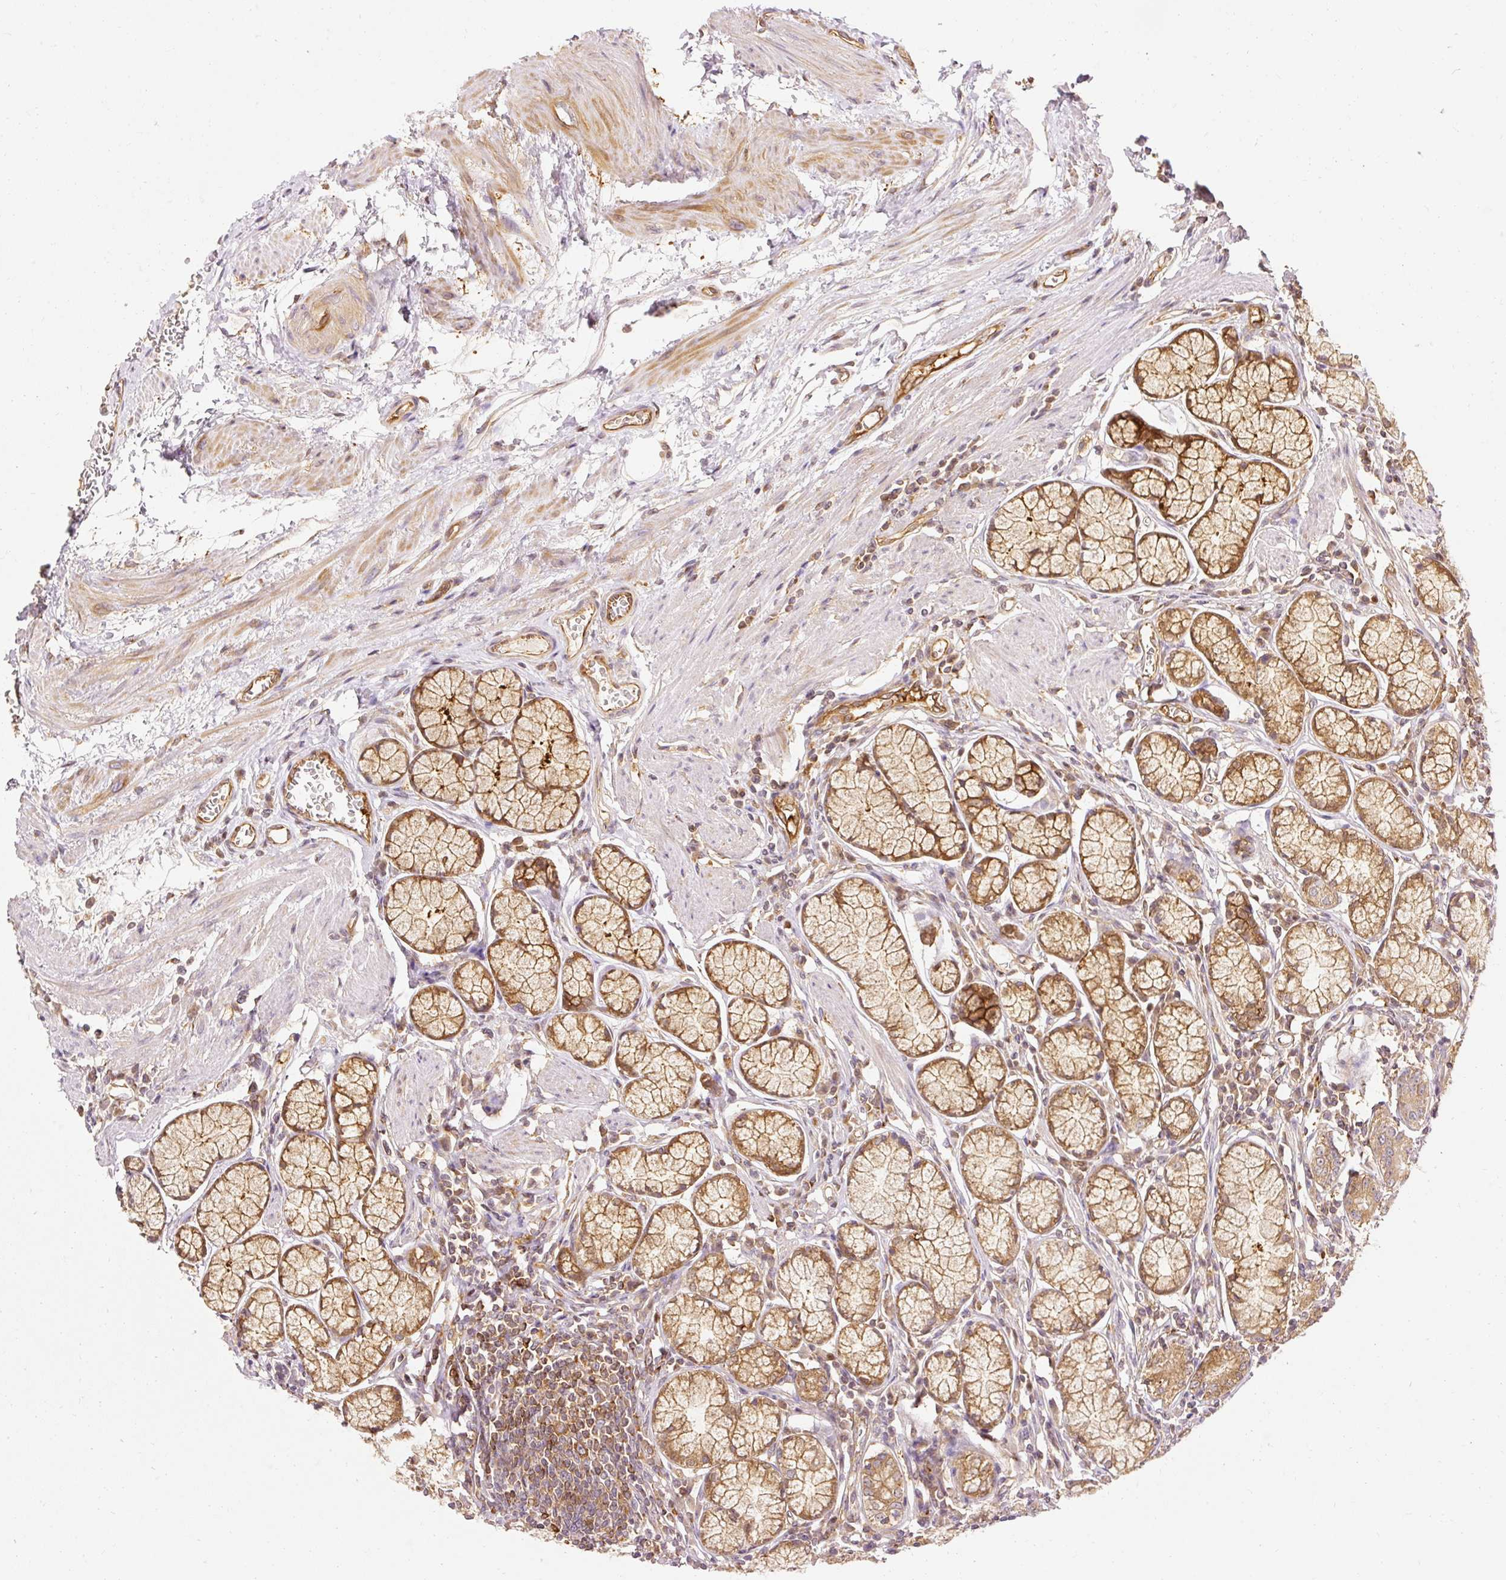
{"staining": {"intensity": "strong", "quantity": ">75%", "location": "cytoplasmic/membranous,nuclear"}, "tissue": "stomach", "cell_type": "Glandular cells", "image_type": "normal", "snomed": [{"axis": "morphology", "description": "Normal tissue, NOS"}, {"axis": "topography", "description": "Stomach"}], "caption": "An IHC micrograph of unremarkable tissue is shown. Protein staining in brown labels strong cytoplasmic/membranous,nuclear positivity in stomach within glandular cells.", "gene": "ARMH3", "patient": {"sex": "male", "age": 55}}